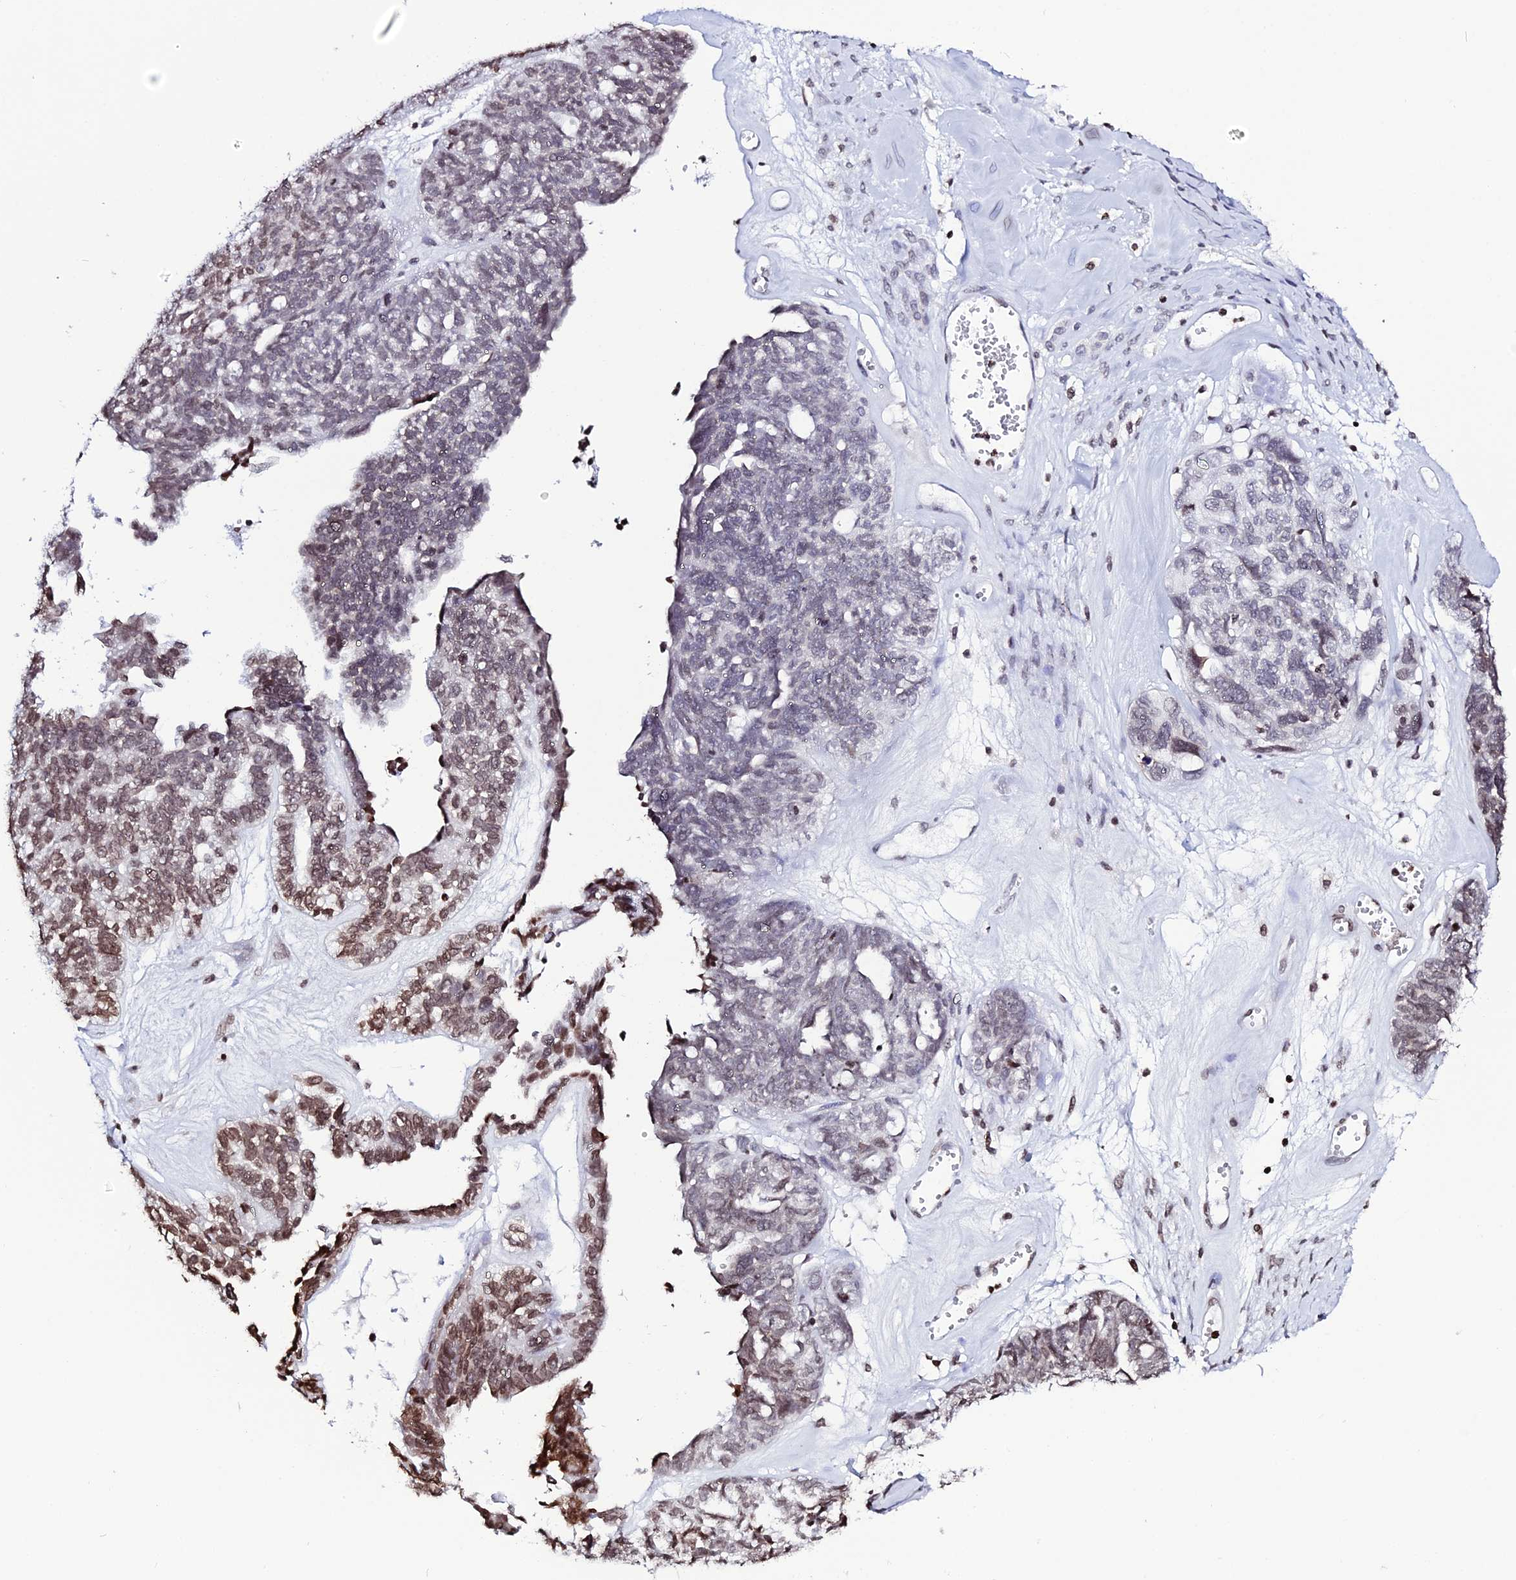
{"staining": {"intensity": "moderate", "quantity": ">75%", "location": "nuclear"}, "tissue": "ovarian cancer", "cell_type": "Tumor cells", "image_type": "cancer", "snomed": [{"axis": "morphology", "description": "Cystadenocarcinoma, serous, NOS"}, {"axis": "topography", "description": "Ovary"}], "caption": "IHC (DAB) staining of ovarian cancer displays moderate nuclear protein staining in approximately >75% of tumor cells. Nuclei are stained in blue.", "gene": "MACROH2A2", "patient": {"sex": "female", "age": 79}}